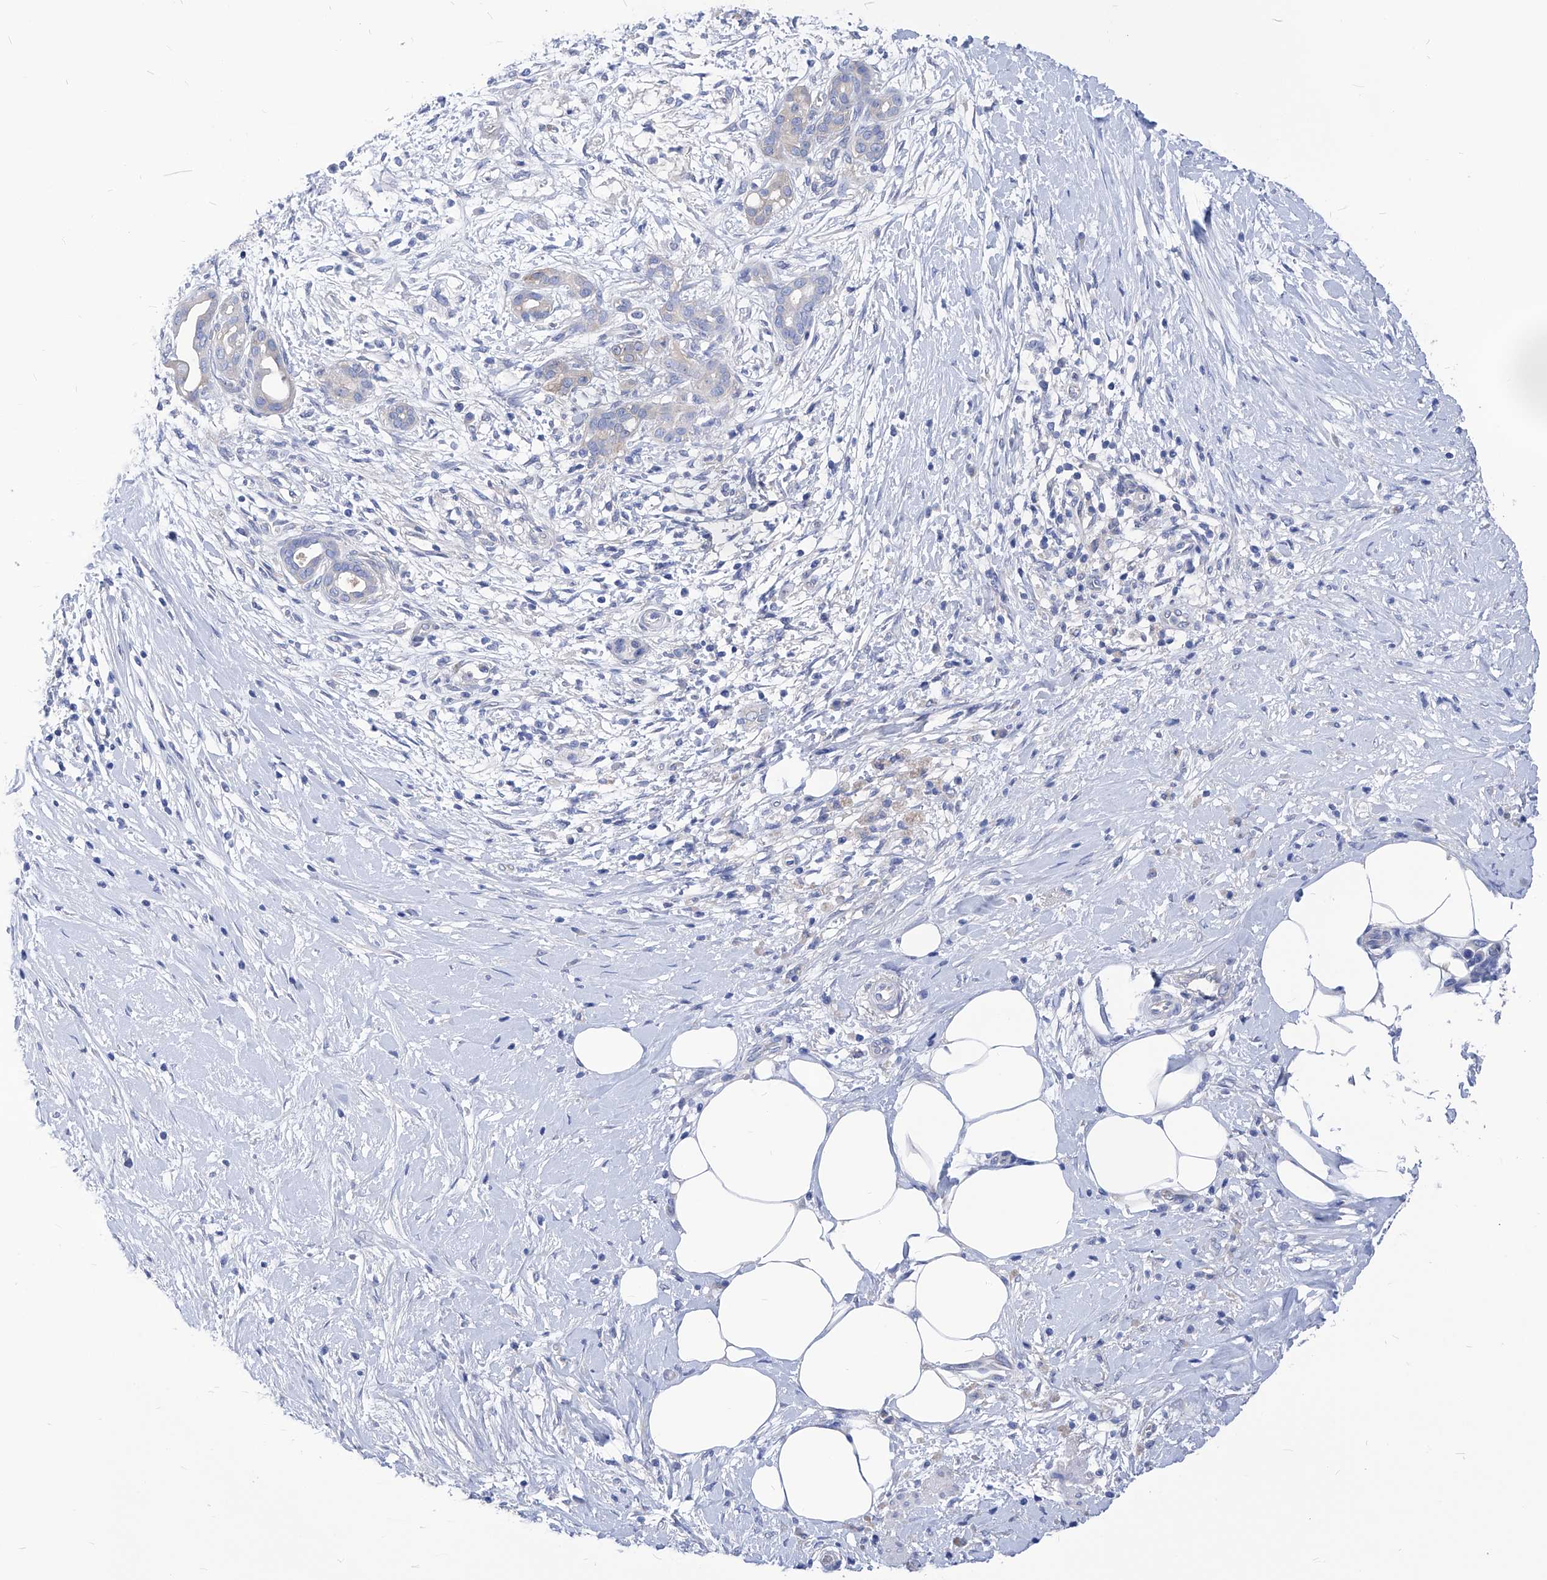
{"staining": {"intensity": "weak", "quantity": "25%-75%", "location": "cytoplasmic/membranous"}, "tissue": "pancreatic cancer", "cell_type": "Tumor cells", "image_type": "cancer", "snomed": [{"axis": "morphology", "description": "Adenocarcinoma, NOS"}, {"axis": "topography", "description": "Pancreas"}], "caption": "The histopathology image demonstrates immunohistochemical staining of pancreatic cancer. There is weak cytoplasmic/membranous staining is identified in about 25%-75% of tumor cells.", "gene": "XPNPEP1", "patient": {"sex": "male", "age": 58}}